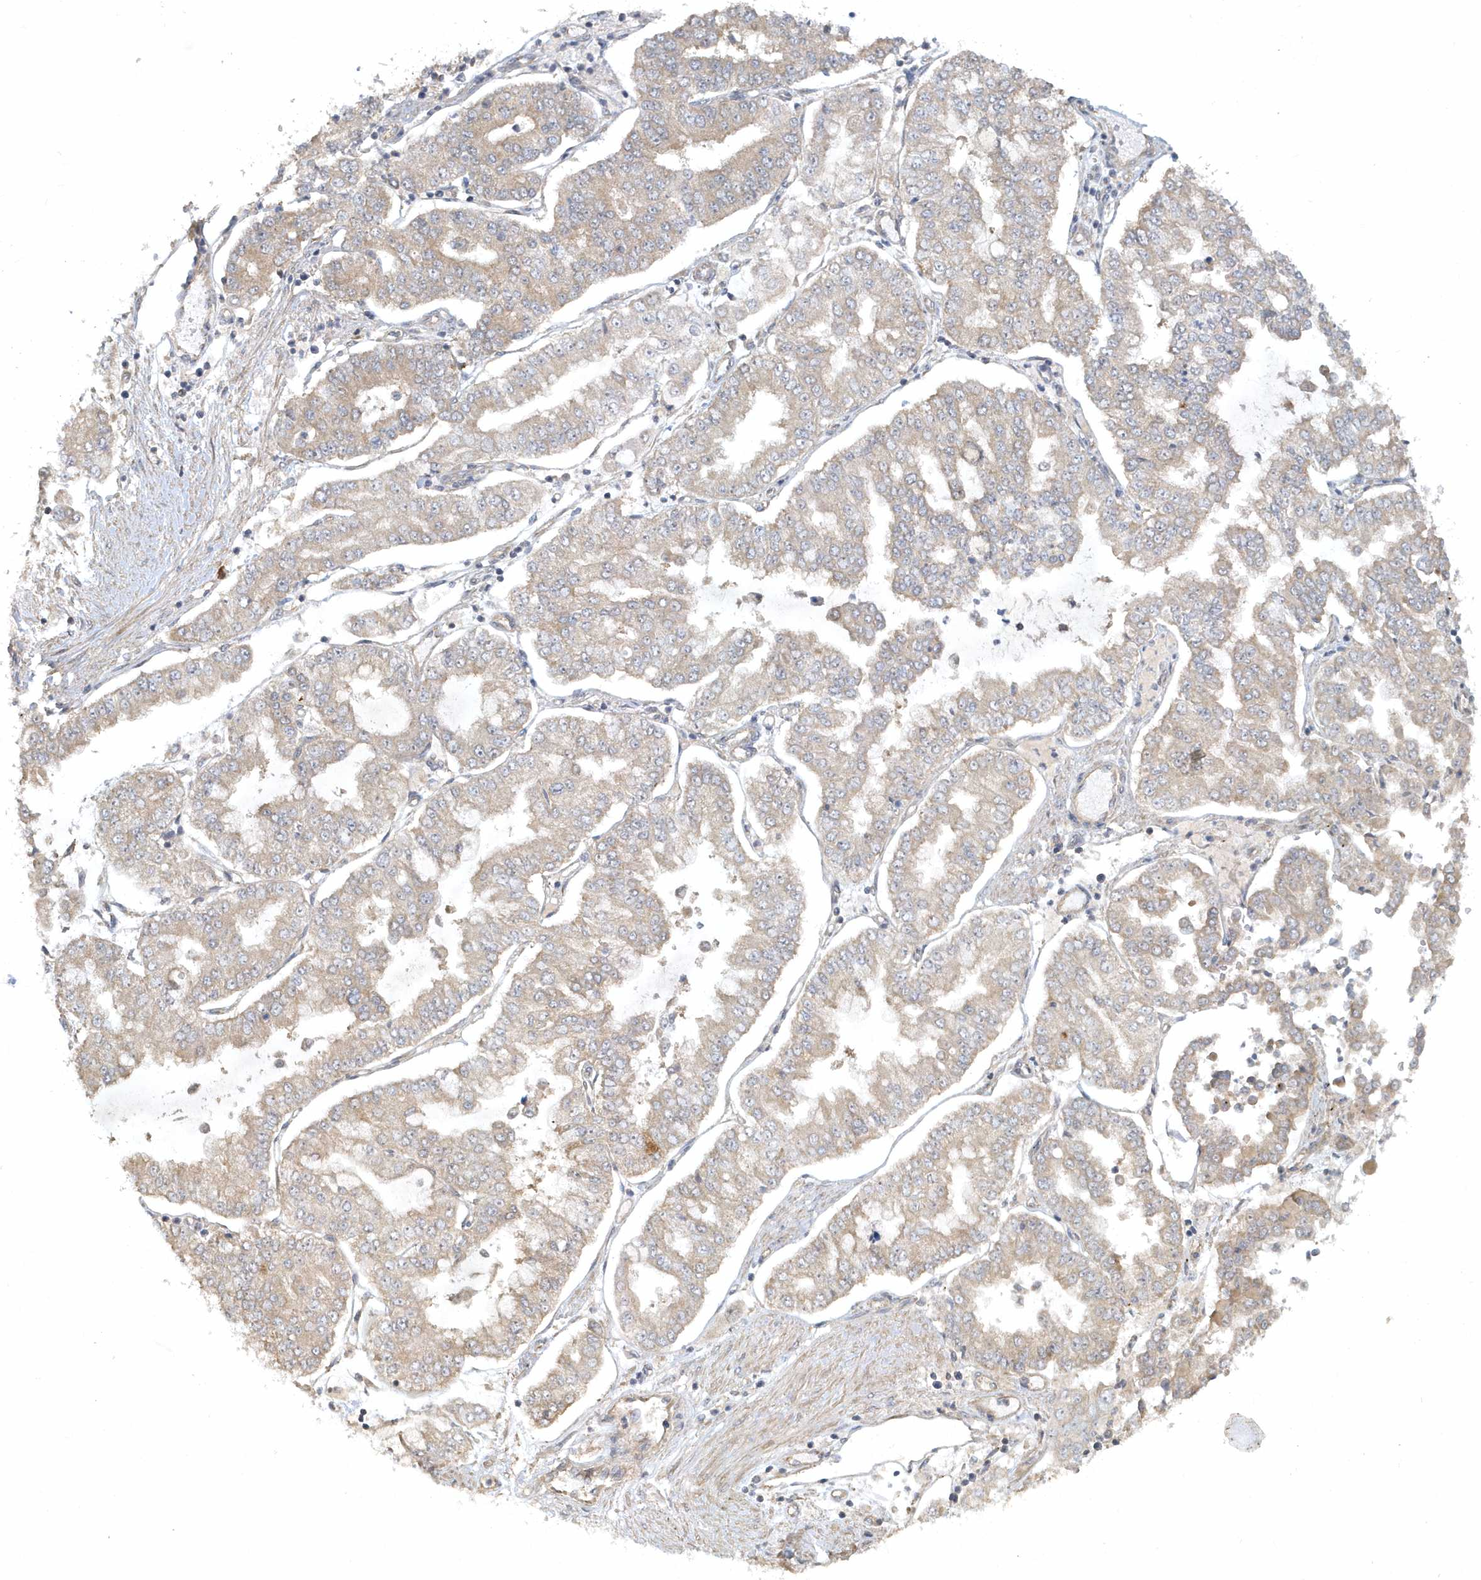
{"staining": {"intensity": "weak", "quantity": "25%-75%", "location": "cytoplasmic/membranous"}, "tissue": "stomach cancer", "cell_type": "Tumor cells", "image_type": "cancer", "snomed": [{"axis": "morphology", "description": "Adenocarcinoma, NOS"}, {"axis": "topography", "description": "Stomach"}], "caption": "The photomicrograph displays staining of stomach cancer, revealing weak cytoplasmic/membranous protein staining (brown color) within tumor cells.", "gene": "THG1L", "patient": {"sex": "male", "age": 76}}